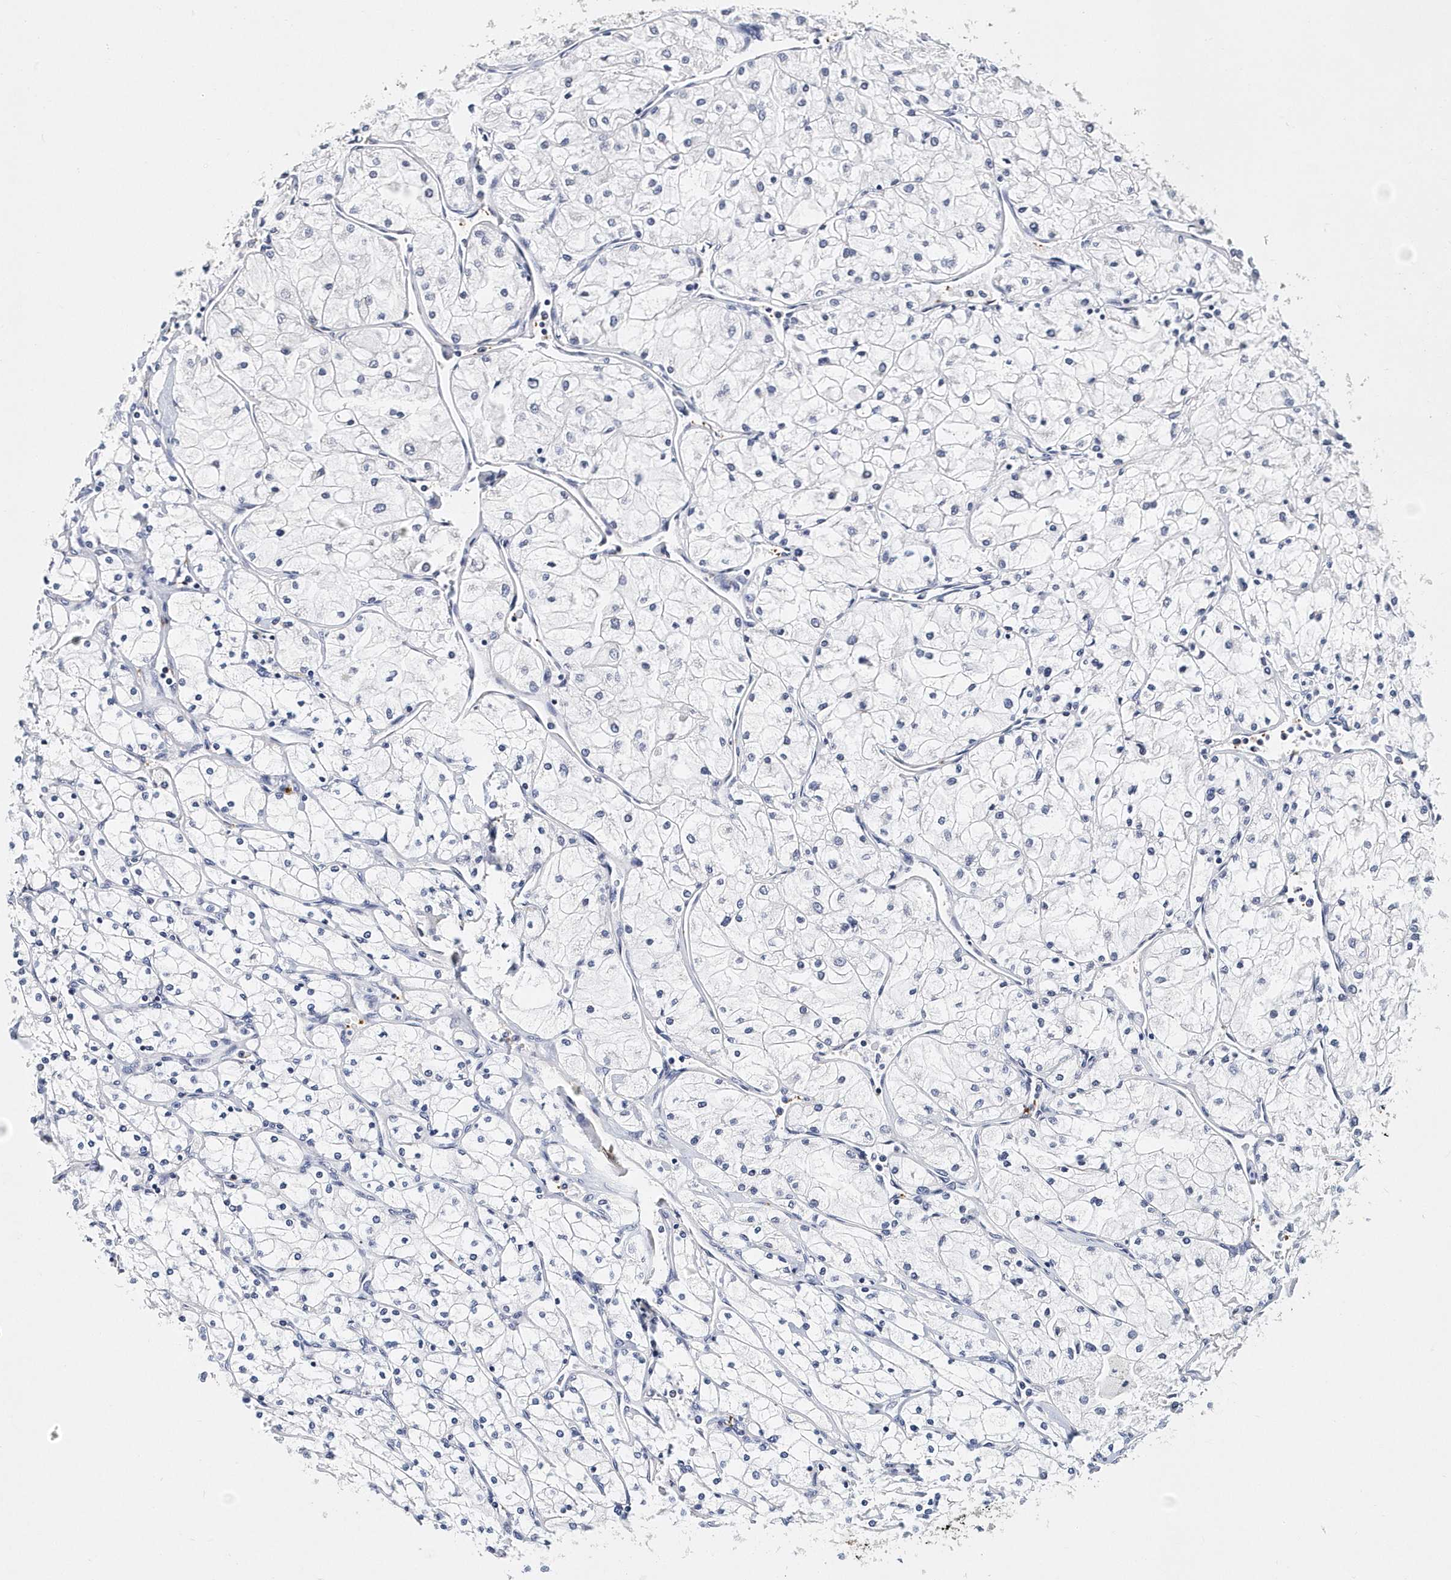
{"staining": {"intensity": "negative", "quantity": "none", "location": "none"}, "tissue": "renal cancer", "cell_type": "Tumor cells", "image_type": "cancer", "snomed": [{"axis": "morphology", "description": "Adenocarcinoma, NOS"}, {"axis": "topography", "description": "Kidney"}], "caption": "DAB (3,3'-diaminobenzidine) immunohistochemical staining of human renal adenocarcinoma shows no significant expression in tumor cells.", "gene": "ITGA2B", "patient": {"sex": "male", "age": 80}}